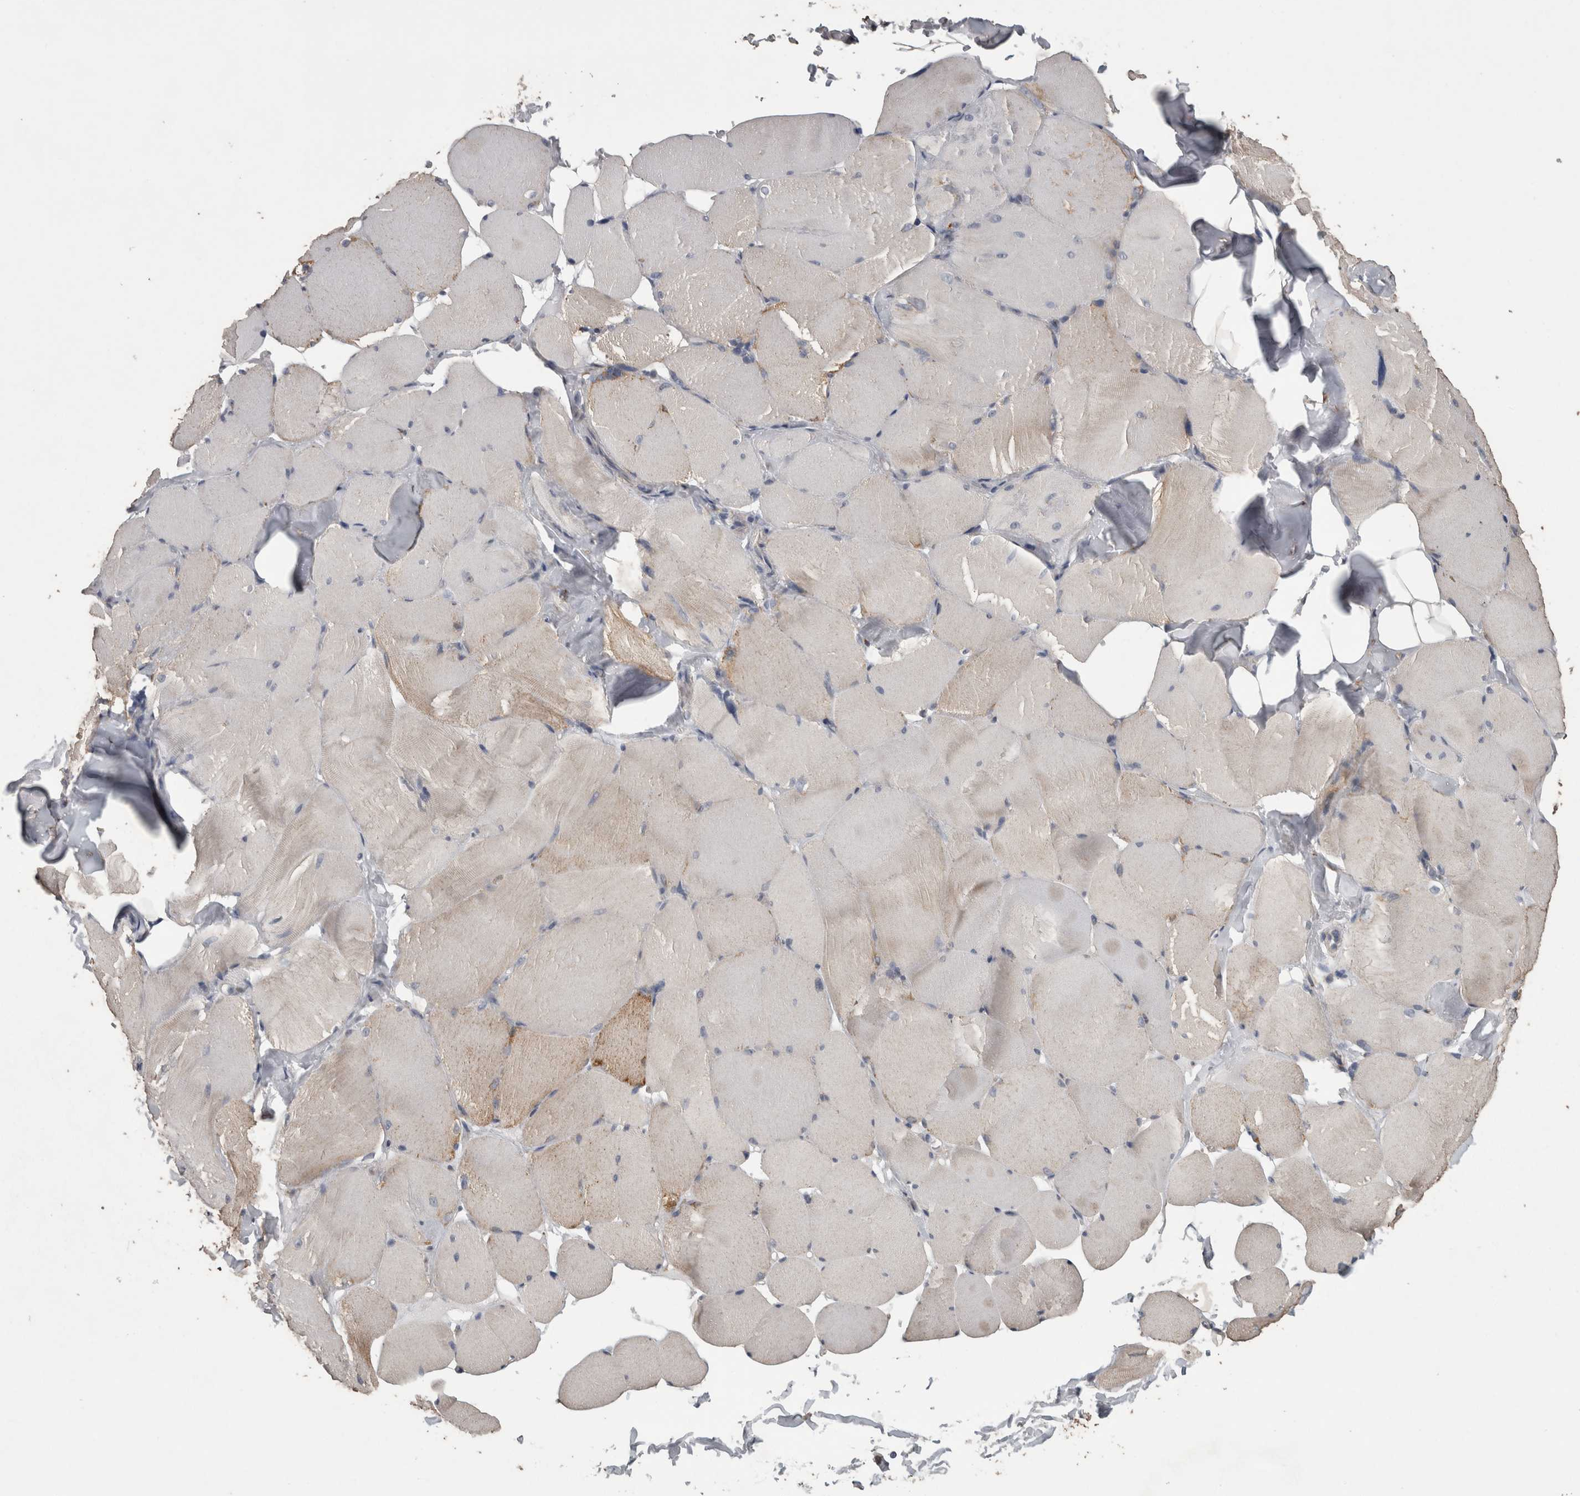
{"staining": {"intensity": "weak", "quantity": "<25%", "location": "cytoplasmic/membranous"}, "tissue": "skeletal muscle", "cell_type": "Myocytes", "image_type": "normal", "snomed": [{"axis": "morphology", "description": "Normal tissue, NOS"}, {"axis": "topography", "description": "Skin"}, {"axis": "topography", "description": "Skeletal muscle"}], "caption": "This is an immunohistochemistry micrograph of unremarkable human skeletal muscle. There is no positivity in myocytes.", "gene": "ACADM", "patient": {"sex": "male", "age": 83}}